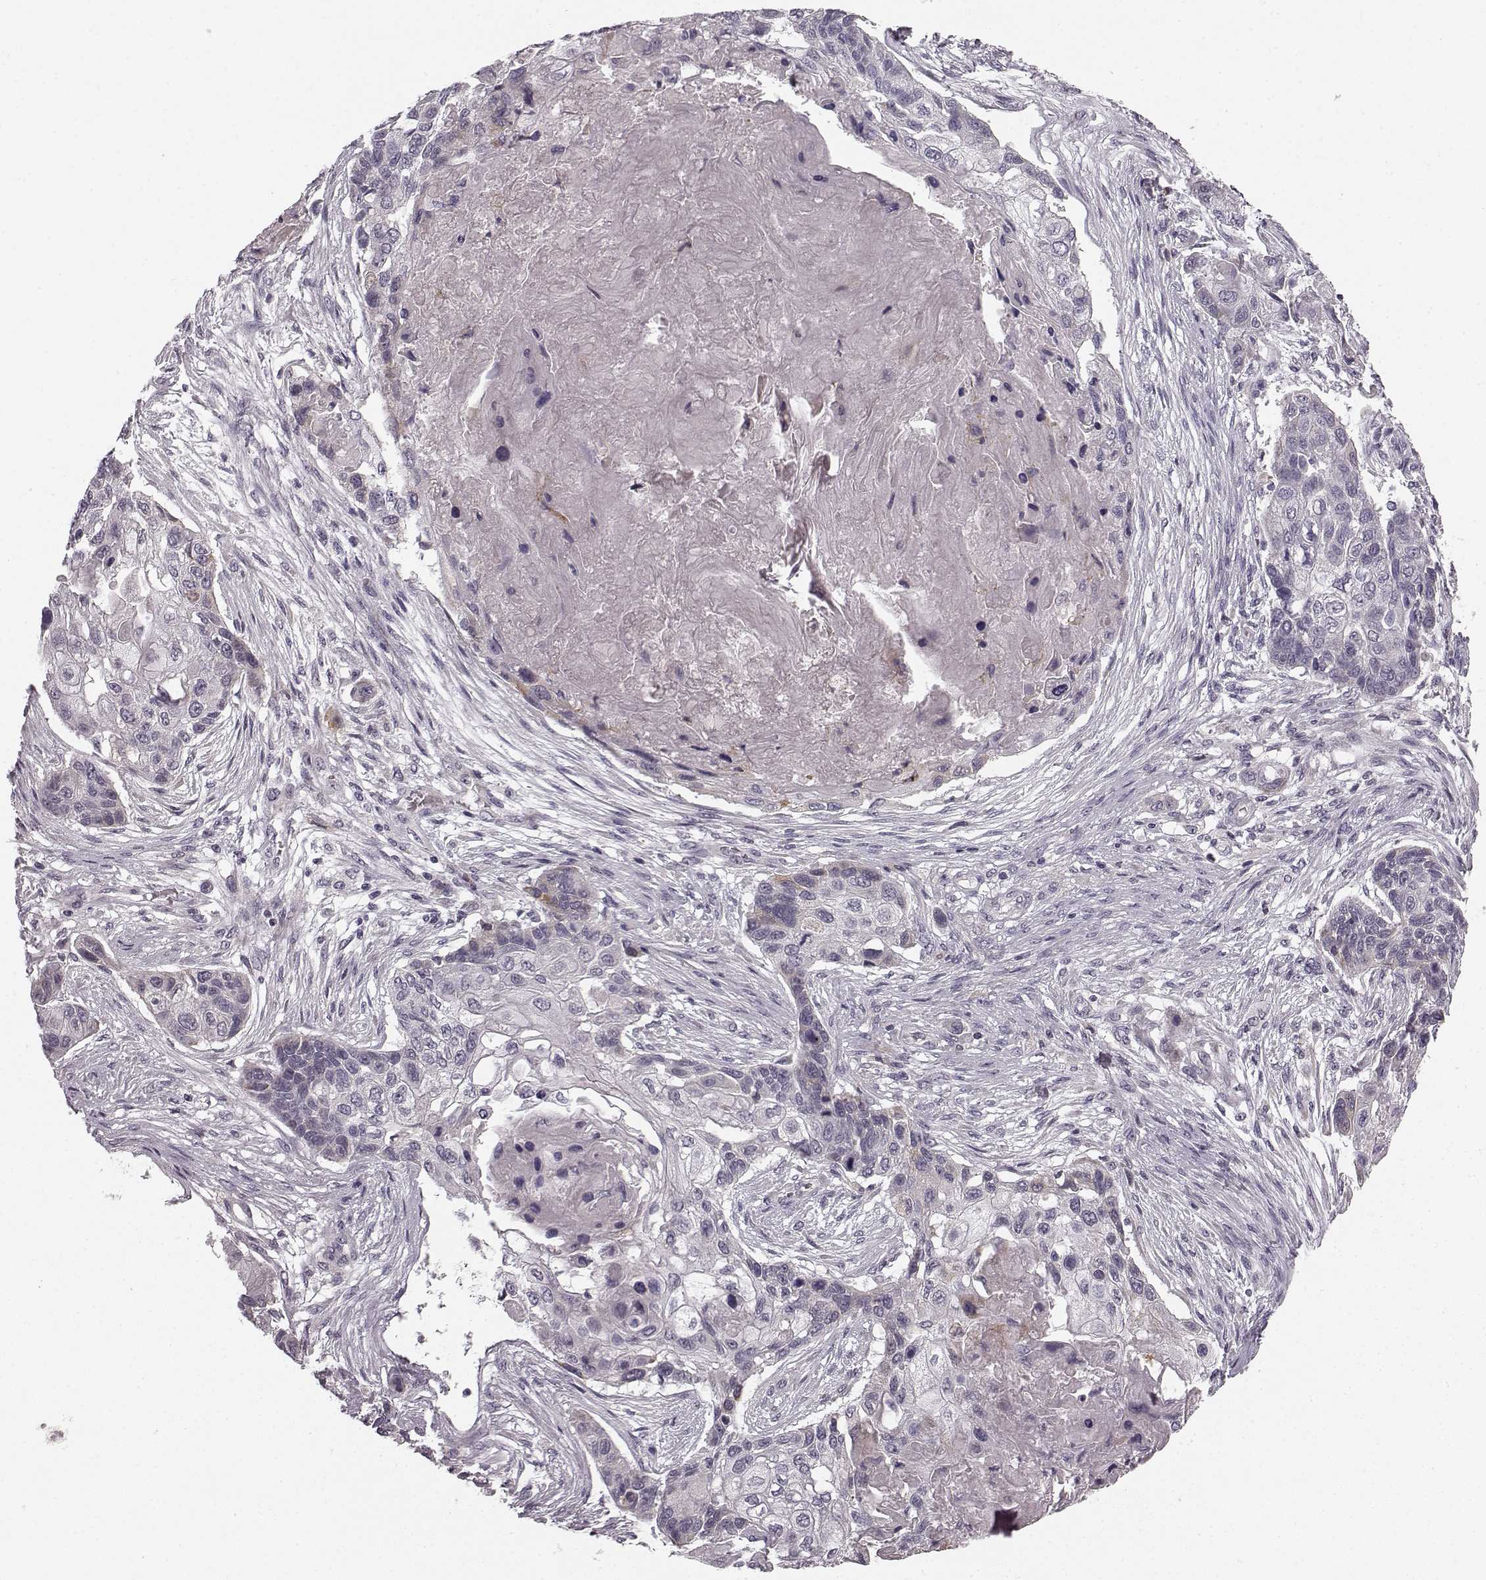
{"staining": {"intensity": "negative", "quantity": "none", "location": "none"}, "tissue": "lung cancer", "cell_type": "Tumor cells", "image_type": "cancer", "snomed": [{"axis": "morphology", "description": "Squamous cell carcinoma, NOS"}, {"axis": "topography", "description": "Lung"}], "caption": "Lung cancer was stained to show a protein in brown. There is no significant expression in tumor cells.", "gene": "FAM234B", "patient": {"sex": "male", "age": 69}}